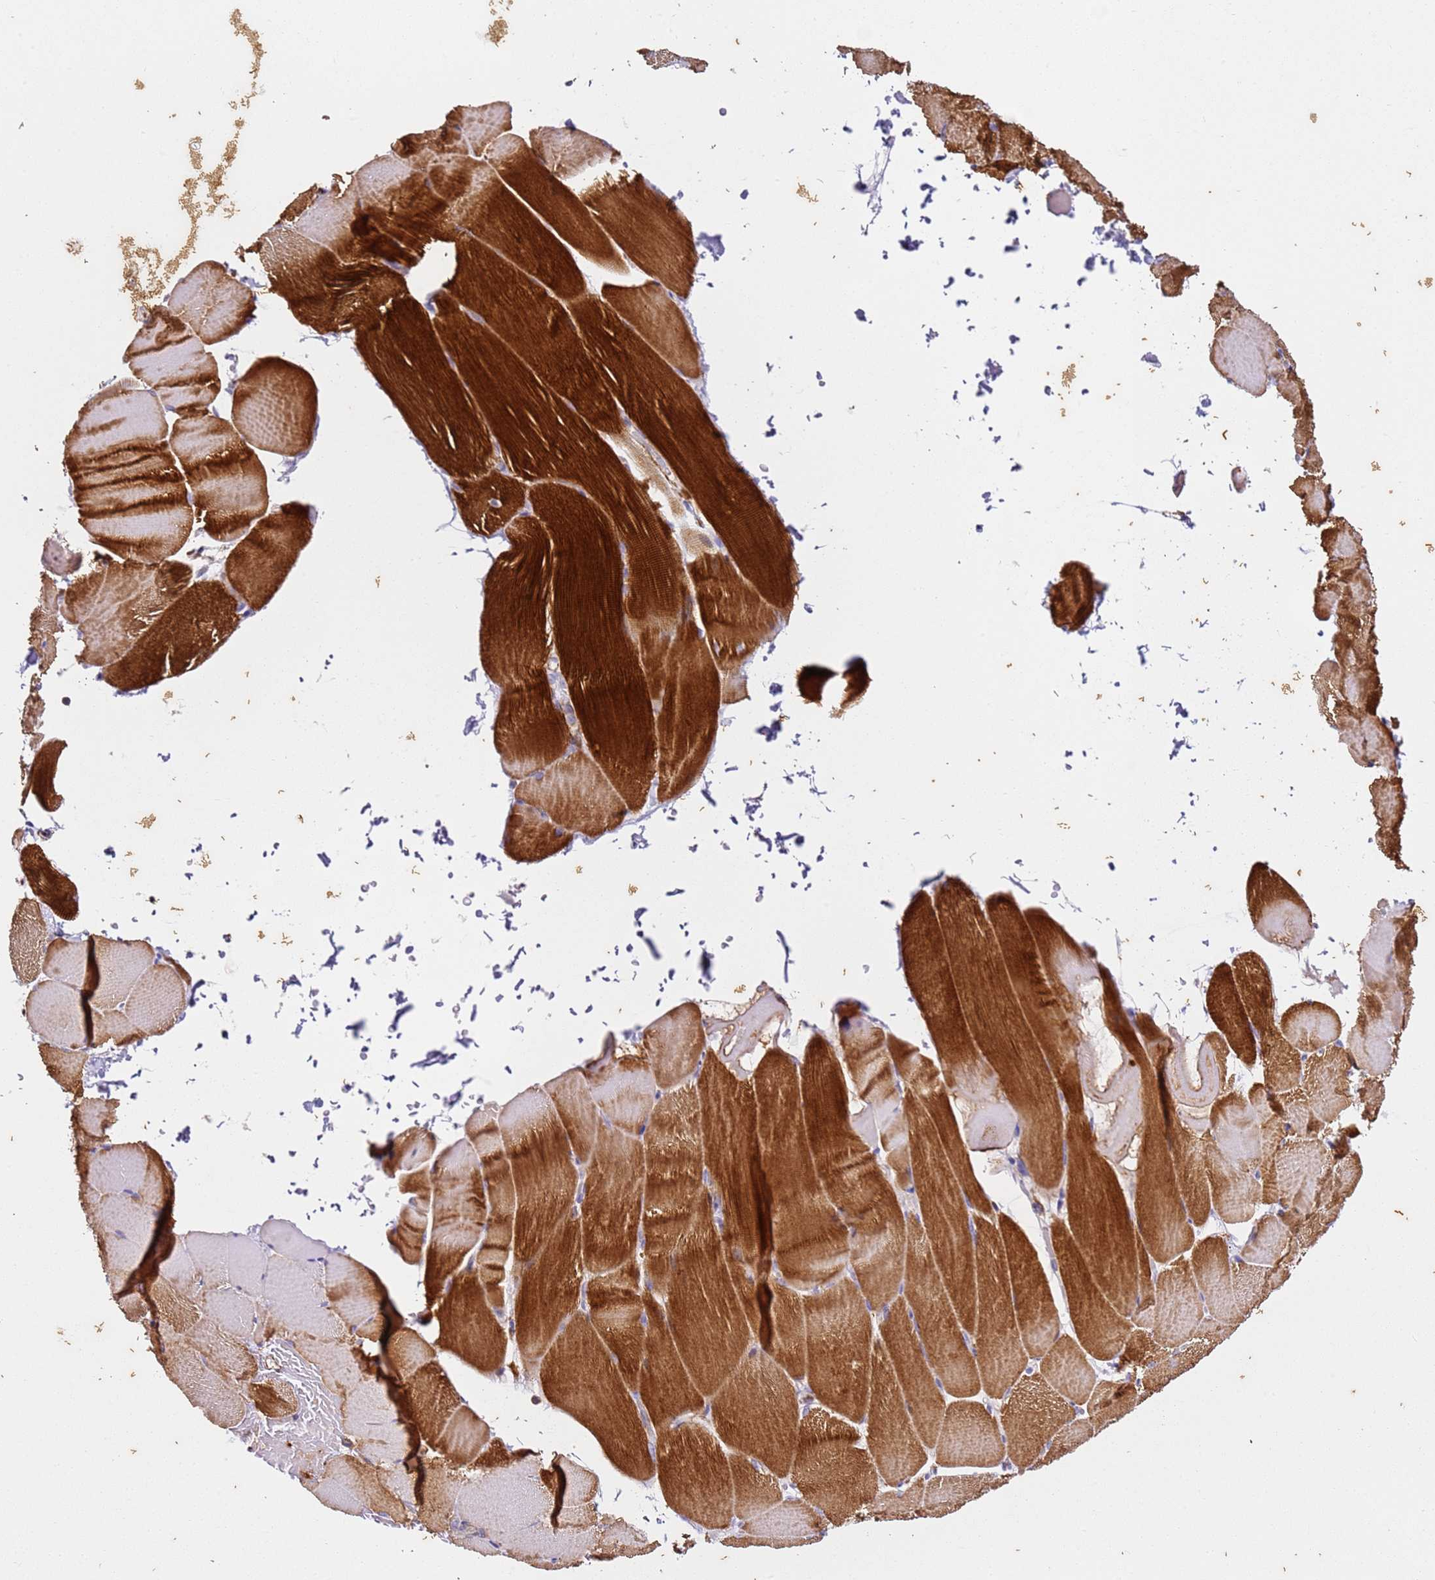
{"staining": {"intensity": "strong", "quantity": ">75%", "location": "cytoplasmic/membranous"}, "tissue": "skeletal muscle", "cell_type": "Myocytes", "image_type": "normal", "snomed": [{"axis": "morphology", "description": "Normal tissue, NOS"}, {"axis": "topography", "description": "Skeletal muscle"}, {"axis": "topography", "description": "Parathyroid gland"}], "caption": "Immunohistochemical staining of benign skeletal muscle displays strong cytoplasmic/membranous protein expression in approximately >75% of myocytes.", "gene": "ZNF671", "patient": {"sex": "female", "age": 37}}